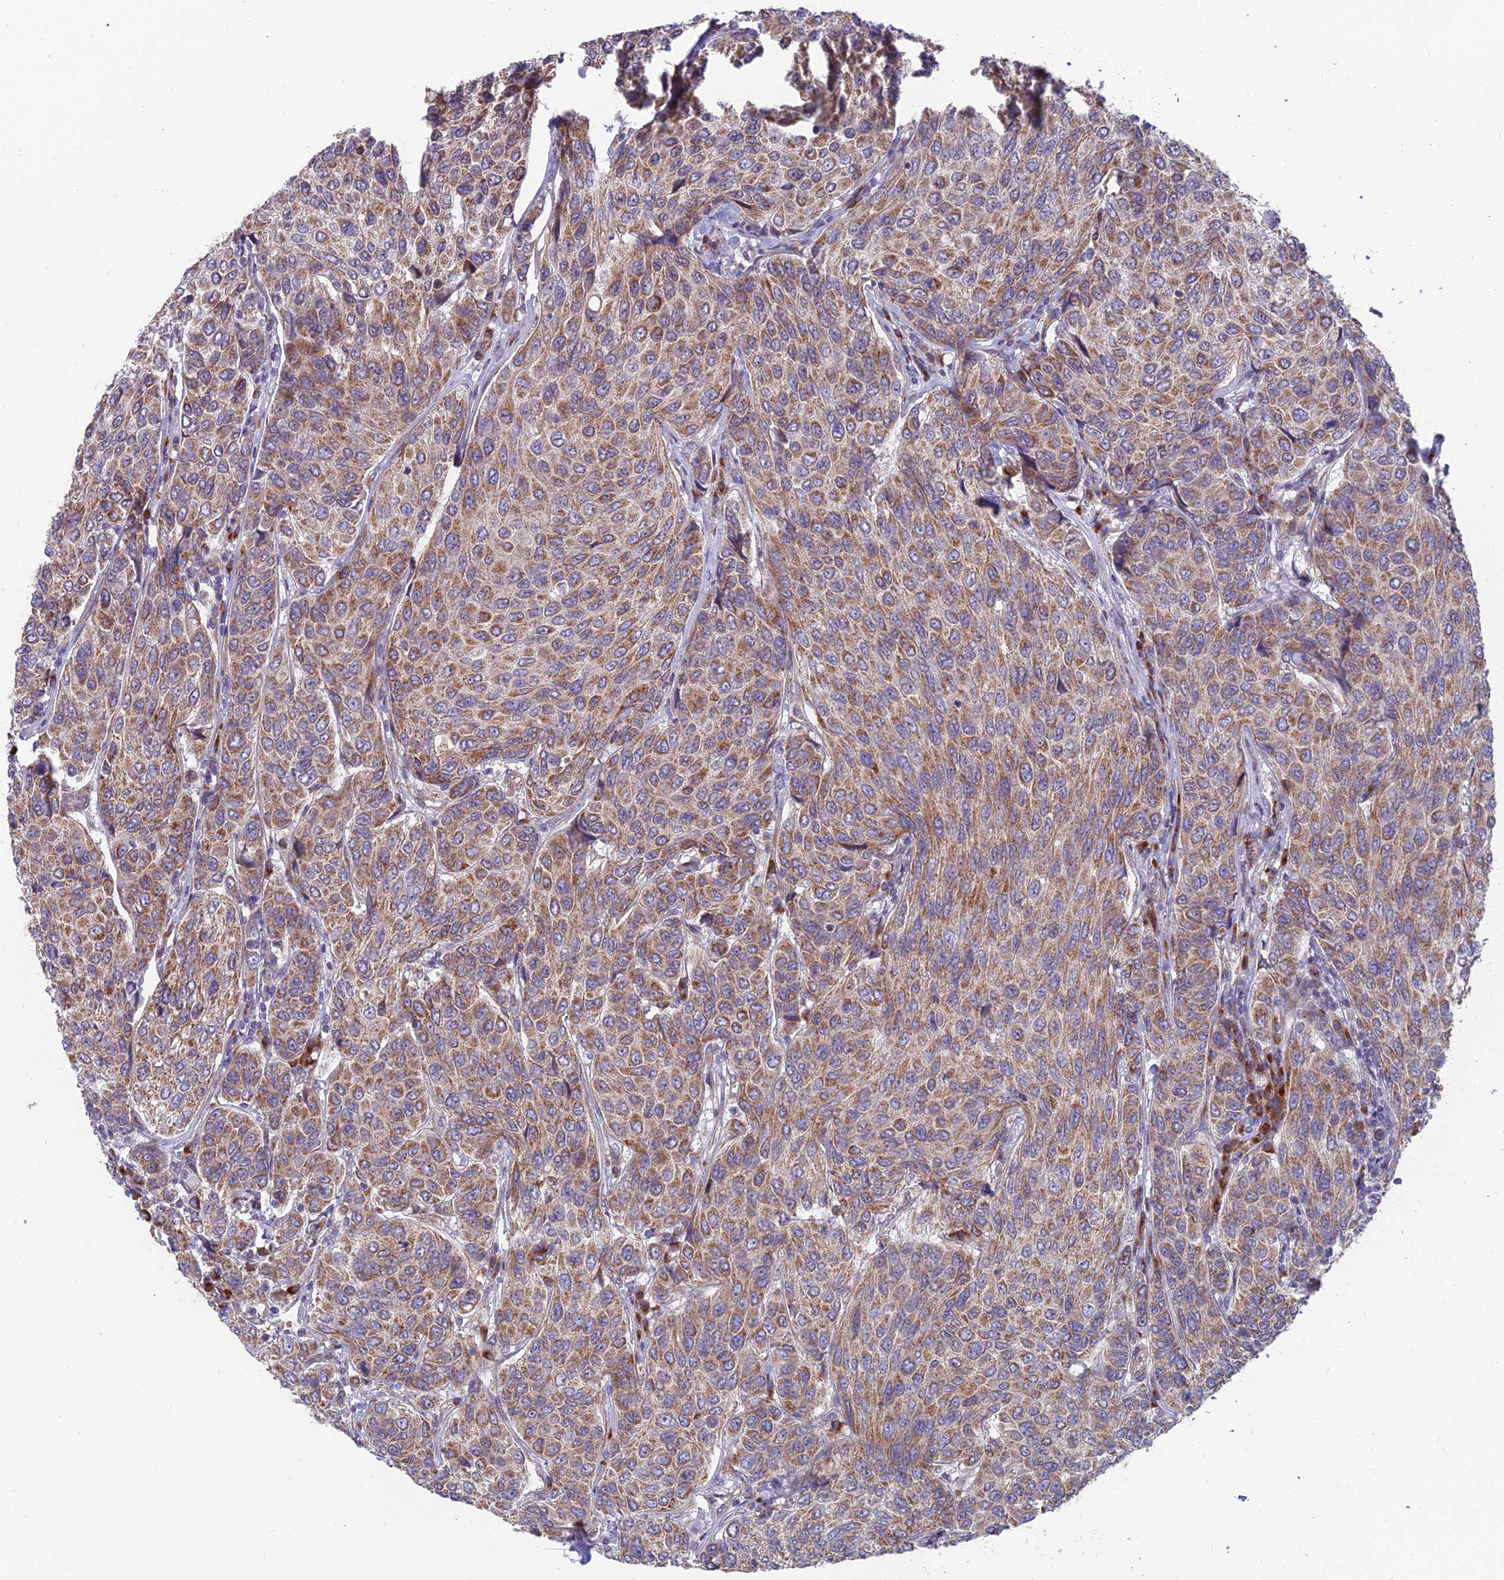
{"staining": {"intensity": "moderate", "quantity": ">75%", "location": "cytoplasmic/membranous"}, "tissue": "breast cancer", "cell_type": "Tumor cells", "image_type": "cancer", "snomed": [{"axis": "morphology", "description": "Duct carcinoma"}, {"axis": "topography", "description": "Breast"}], "caption": "Tumor cells reveal medium levels of moderate cytoplasmic/membranous positivity in approximately >75% of cells in human infiltrating ductal carcinoma (breast).", "gene": "TBC1D20", "patient": {"sex": "female", "age": 55}}